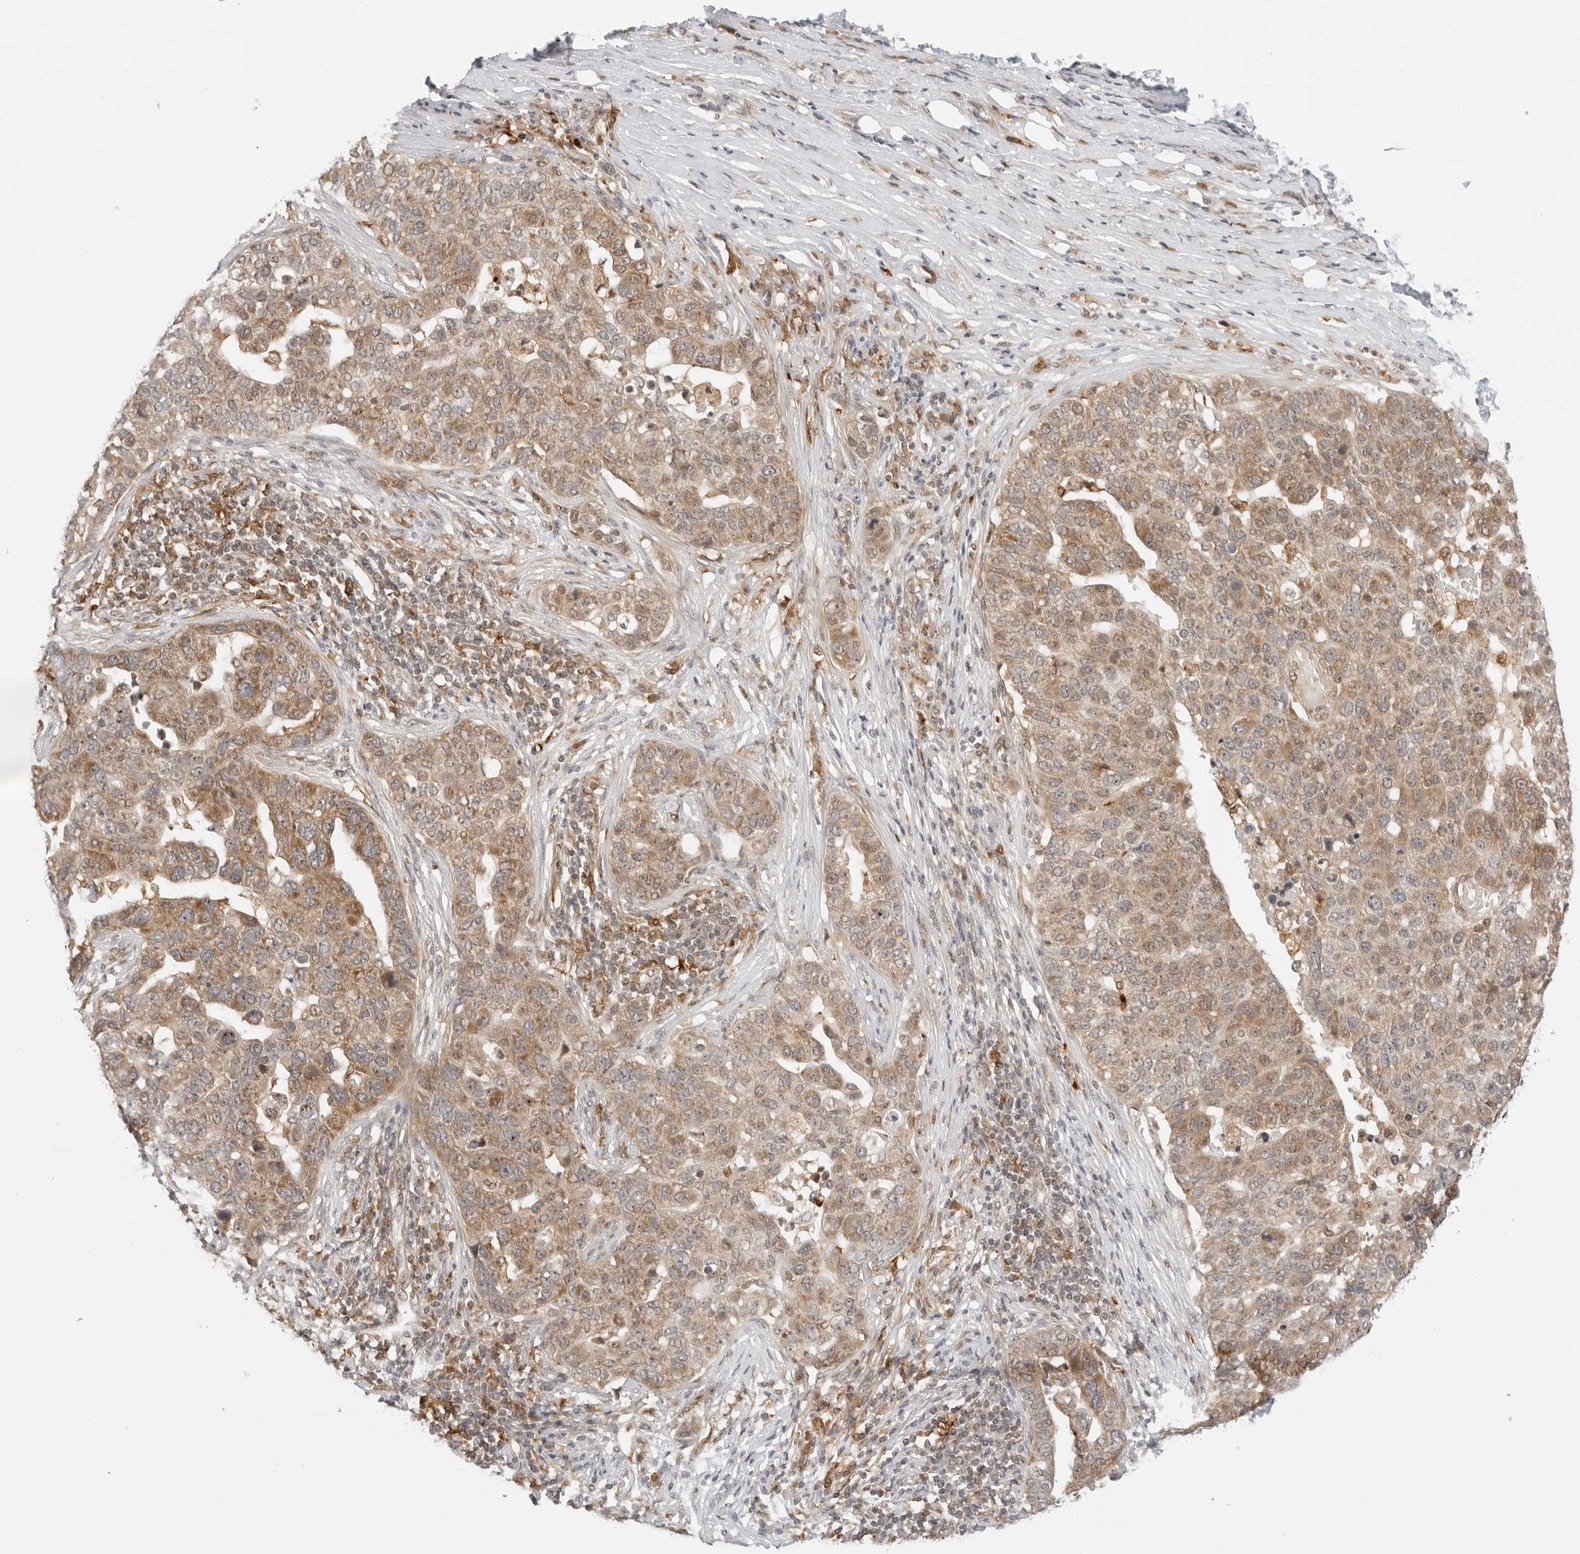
{"staining": {"intensity": "moderate", "quantity": ">75%", "location": "cytoplasmic/membranous"}, "tissue": "pancreatic cancer", "cell_type": "Tumor cells", "image_type": "cancer", "snomed": [{"axis": "morphology", "description": "Adenocarcinoma, NOS"}, {"axis": "topography", "description": "Pancreas"}], "caption": "Pancreatic adenocarcinoma tissue exhibits moderate cytoplasmic/membranous staining in about >75% of tumor cells, visualized by immunohistochemistry.", "gene": "RC3H1", "patient": {"sex": "female", "age": 61}}